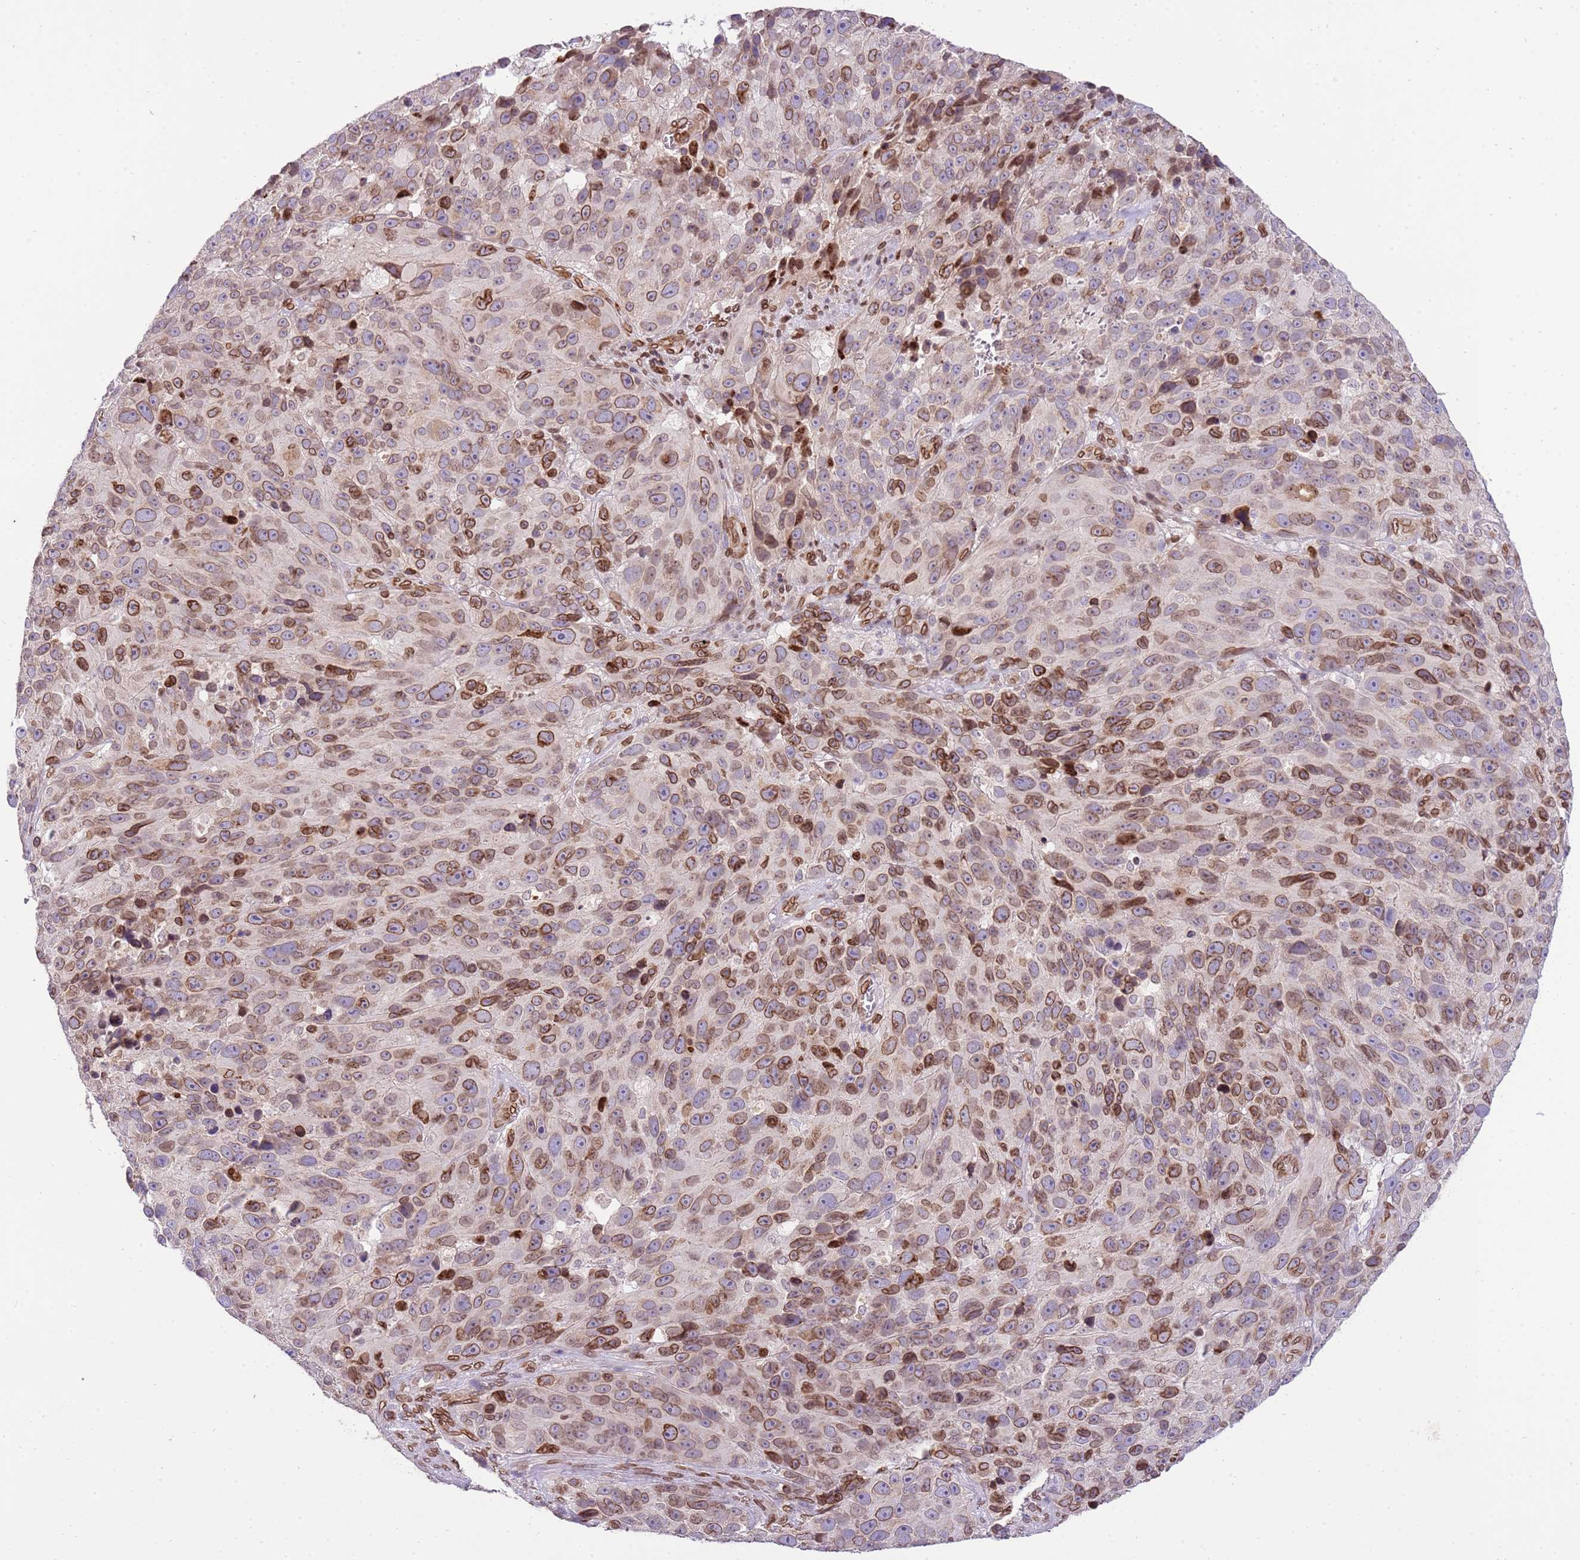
{"staining": {"intensity": "moderate", "quantity": "25%-75%", "location": "cytoplasmic/membranous,nuclear"}, "tissue": "melanoma", "cell_type": "Tumor cells", "image_type": "cancer", "snomed": [{"axis": "morphology", "description": "Malignant melanoma, NOS"}, {"axis": "topography", "description": "Skin"}], "caption": "Tumor cells display medium levels of moderate cytoplasmic/membranous and nuclear staining in approximately 25%-75% of cells in human malignant melanoma.", "gene": "TMEM47", "patient": {"sex": "male", "age": 84}}